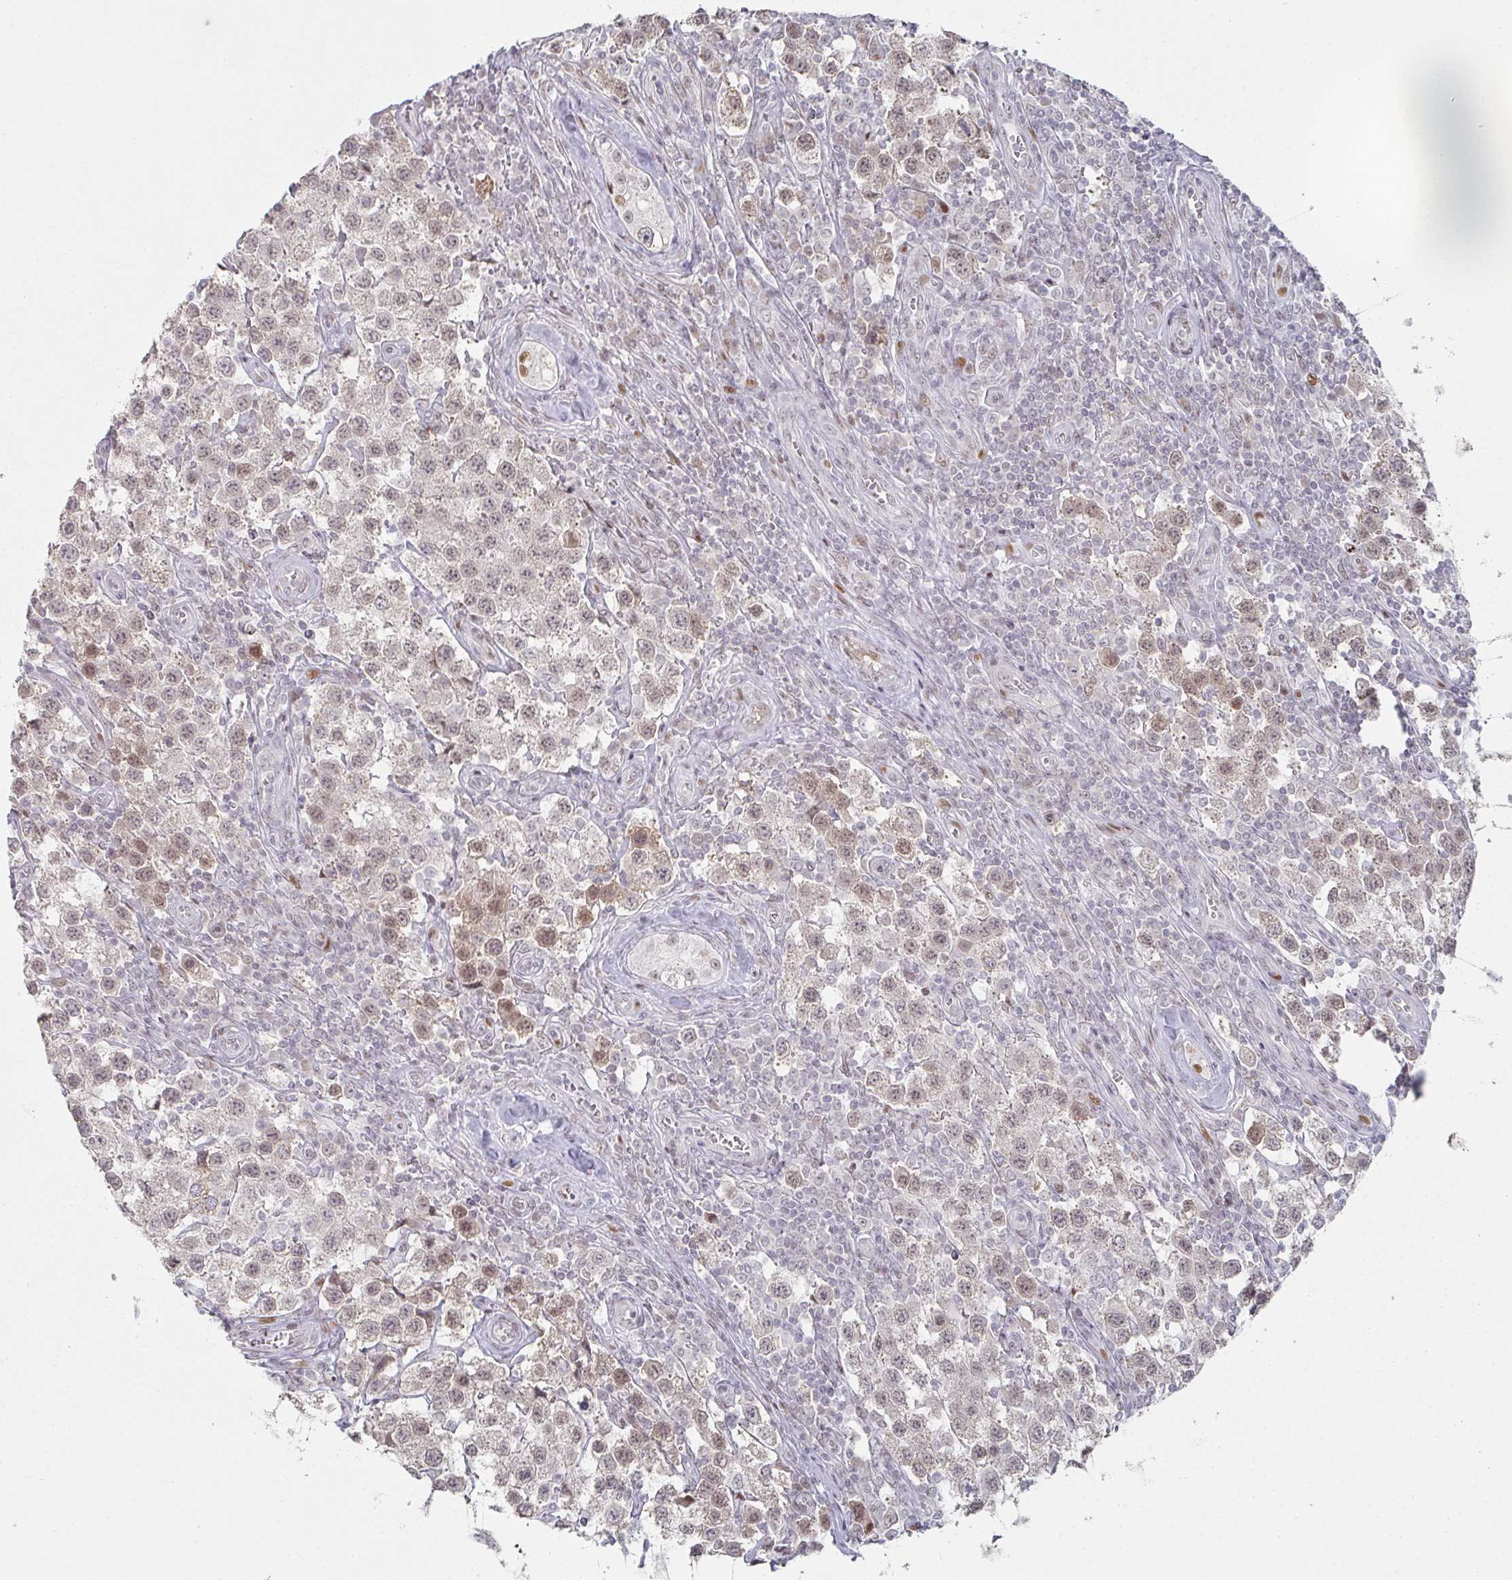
{"staining": {"intensity": "weak", "quantity": ">75%", "location": "nuclear"}, "tissue": "testis cancer", "cell_type": "Tumor cells", "image_type": "cancer", "snomed": [{"axis": "morphology", "description": "Seminoma, NOS"}, {"axis": "topography", "description": "Testis"}], "caption": "Protein expression analysis of human seminoma (testis) reveals weak nuclear positivity in approximately >75% of tumor cells. Nuclei are stained in blue.", "gene": "LIN54", "patient": {"sex": "male", "age": 34}}